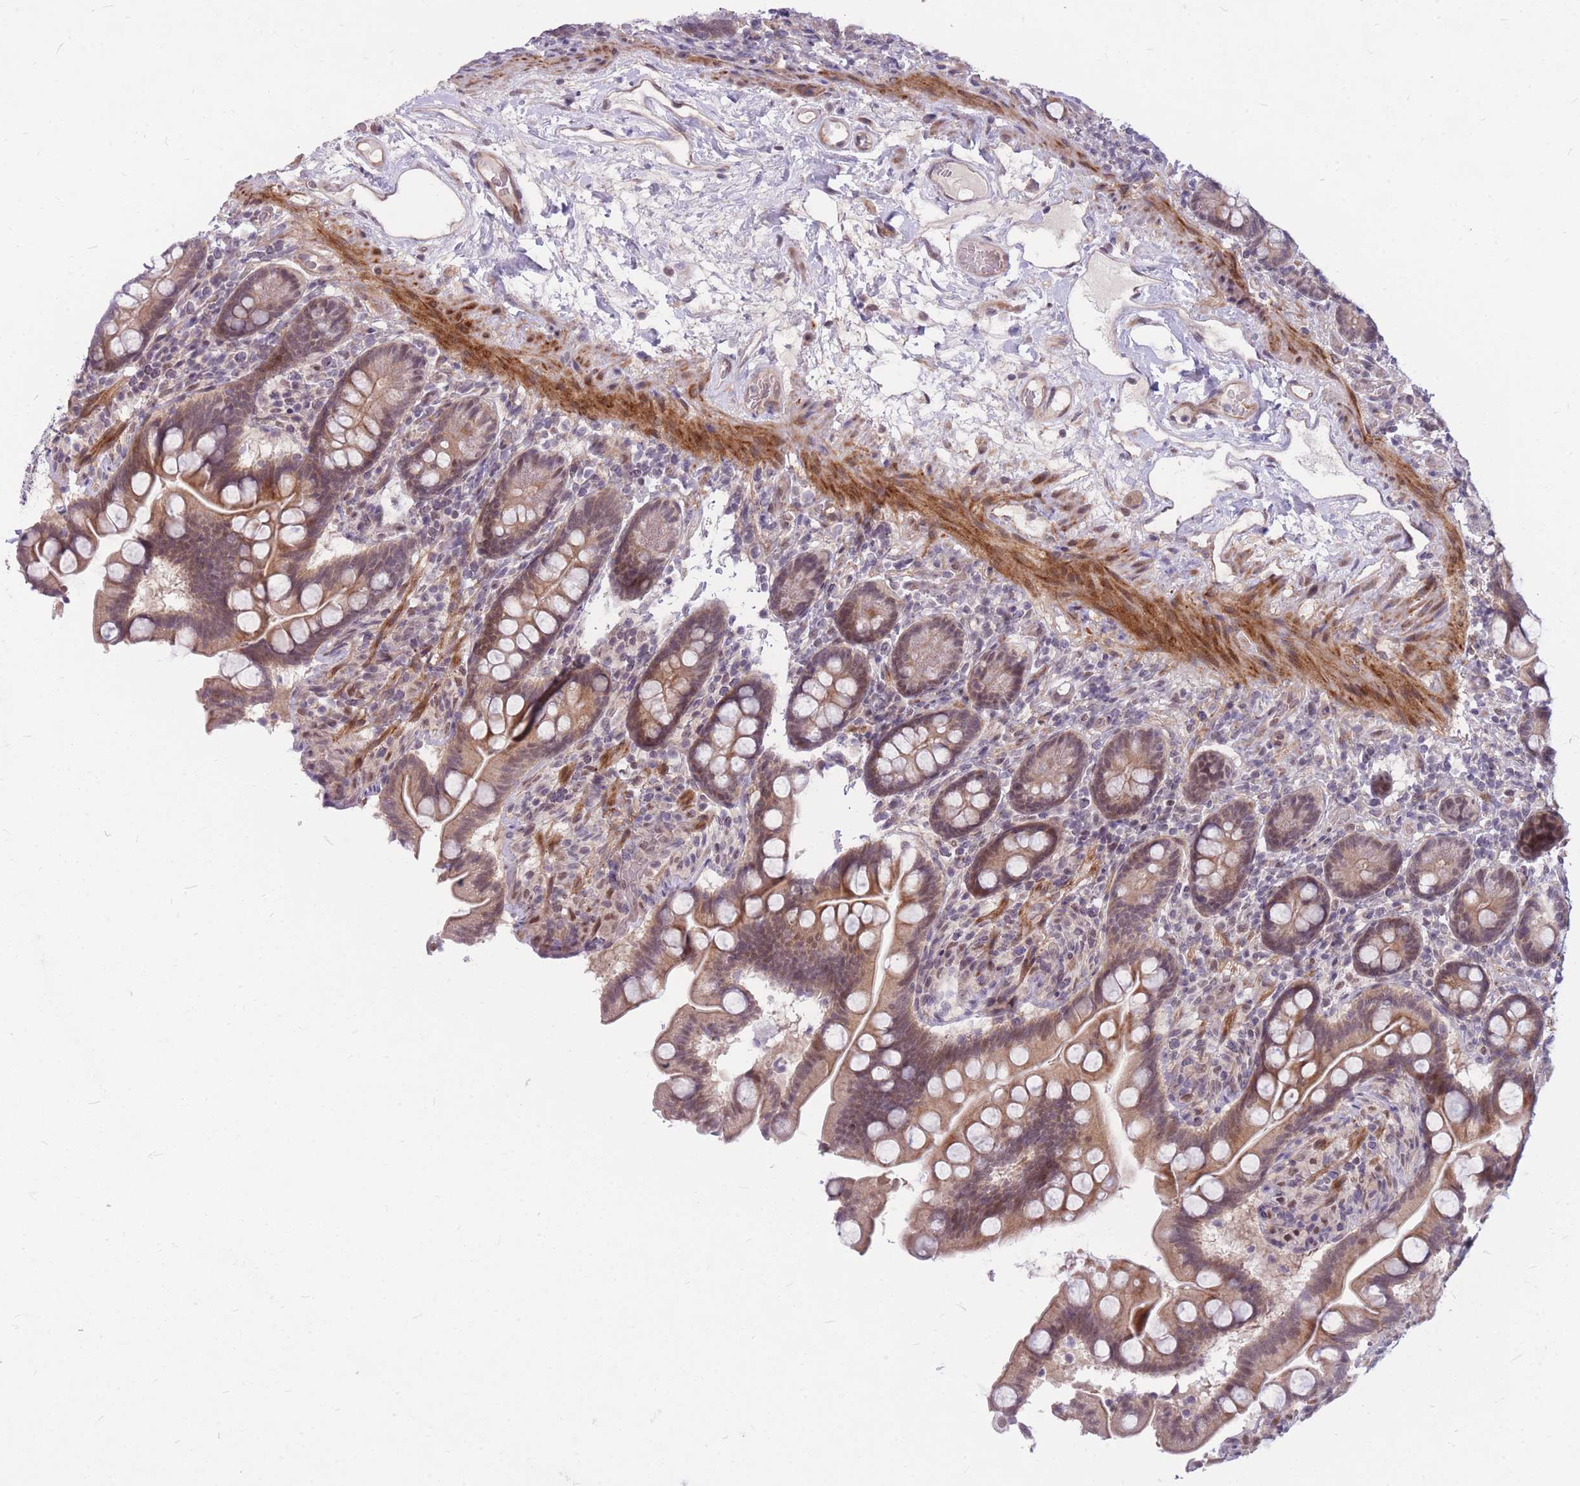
{"staining": {"intensity": "moderate", "quantity": ">75%", "location": "cytoplasmic/membranous,nuclear"}, "tissue": "small intestine", "cell_type": "Glandular cells", "image_type": "normal", "snomed": [{"axis": "morphology", "description": "Normal tissue, NOS"}, {"axis": "topography", "description": "Small intestine"}], "caption": "An immunohistochemistry (IHC) image of unremarkable tissue is shown. Protein staining in brown highlights moderate cytoplasmic/membranous,nuclear positivity in small intestine within glandular cells. (DAB = brown stain, brightfield microscopy at high magnification).", "gene": "ERCC2", "patient": {"sex": "female", "age": 64}}